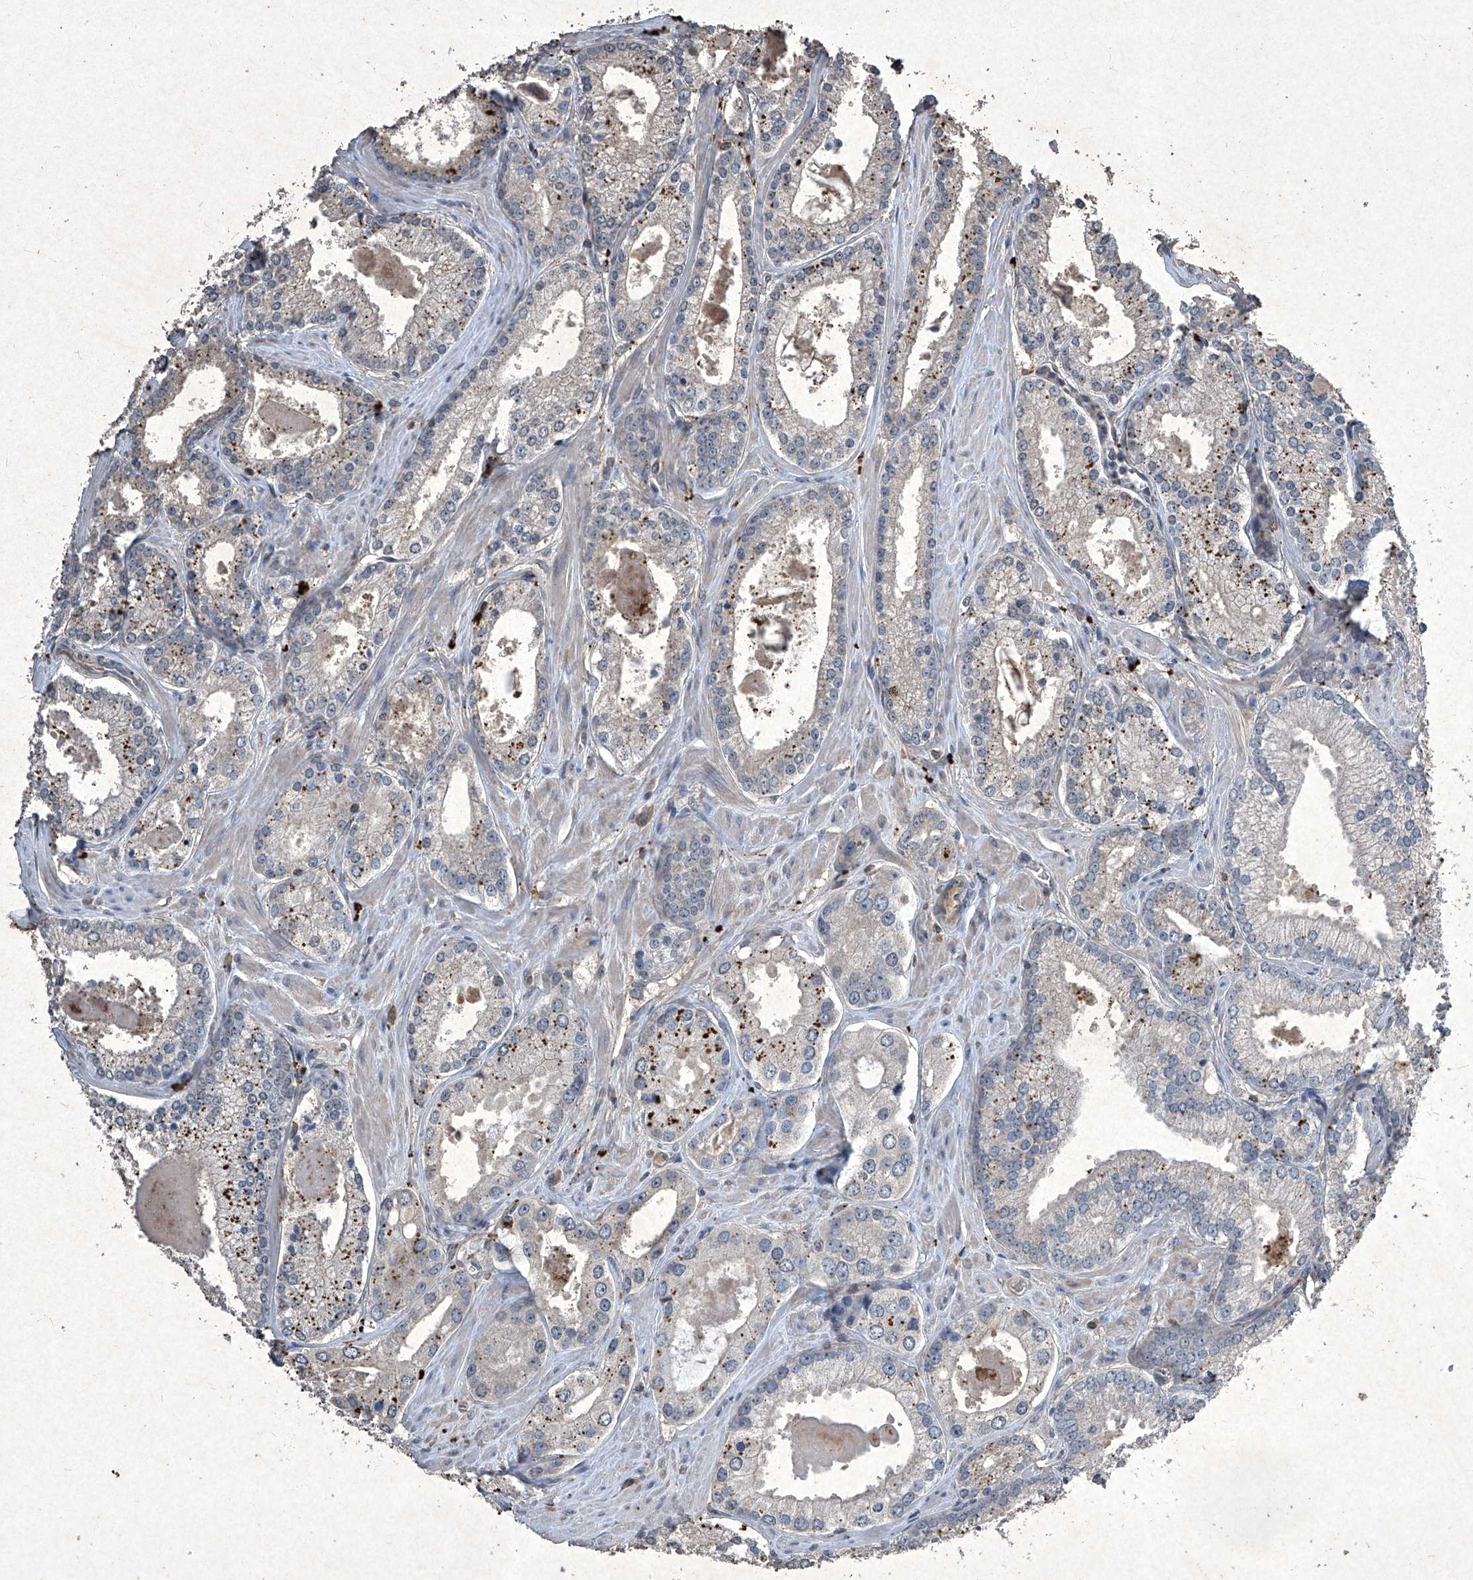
{"staining": {"intensity": "strong", "quantity": "<25%", "location": "cytoplasmic/membranous"}, "tissue": "prostate cancer", "cell_type": "Tumor cells", "image_type": "cancer", "snomed": [{"axis": "morphology", "description": "Adenocarcinoma, Low grade"}, {"axis": "topography", "description": "Prostate"}], "caption": "DAB immunohistochemical staining of human prostate adenocarcinoma (low-grade) demonstrates strong cytoplasmic/membranous protein expression in about <25% of tumor cells.", "gene": "MED16", "patient": {"sex": "male", "age": 54}}